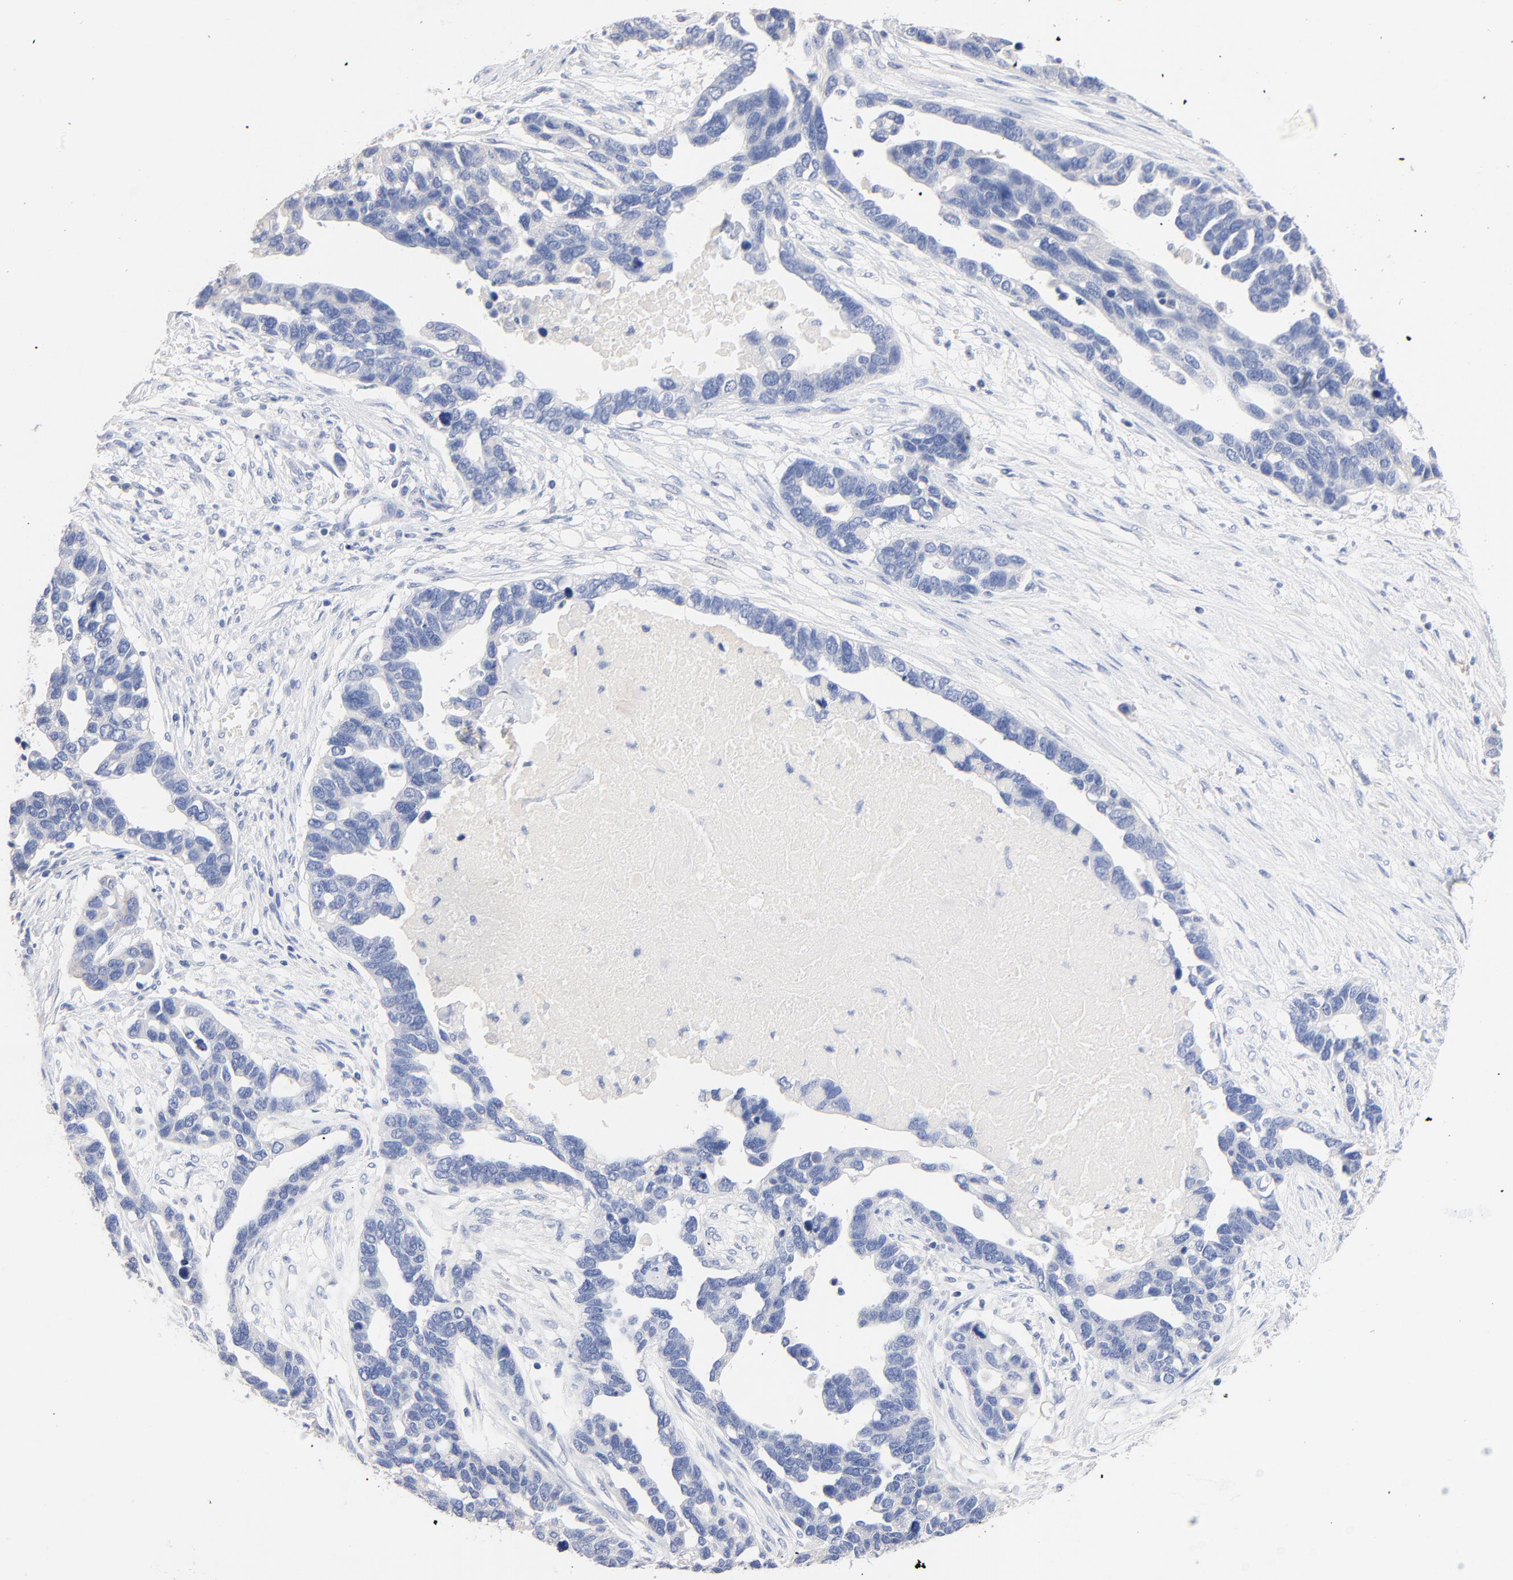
{"staining": {"intensity": "negative", "quantity": "none", "location": "none"}, "tissue": "ovarian cancer", "cell_type": "Tumor cells", "image_type": "cancer", "snomed": [{"axis": "morphology", "description": "Cystadenocarcinoma, serous, NOS"}, {"axis": "topography", "description": "Ovary"}], "caption": "The immunohistochemistry photomicrograph has no significant expression in tumor cells of ovarian cancer (serous cystadenocarcinoma) tissue.", "gene": "CPS1", "patient": {"sex": "female", "age": 54}}